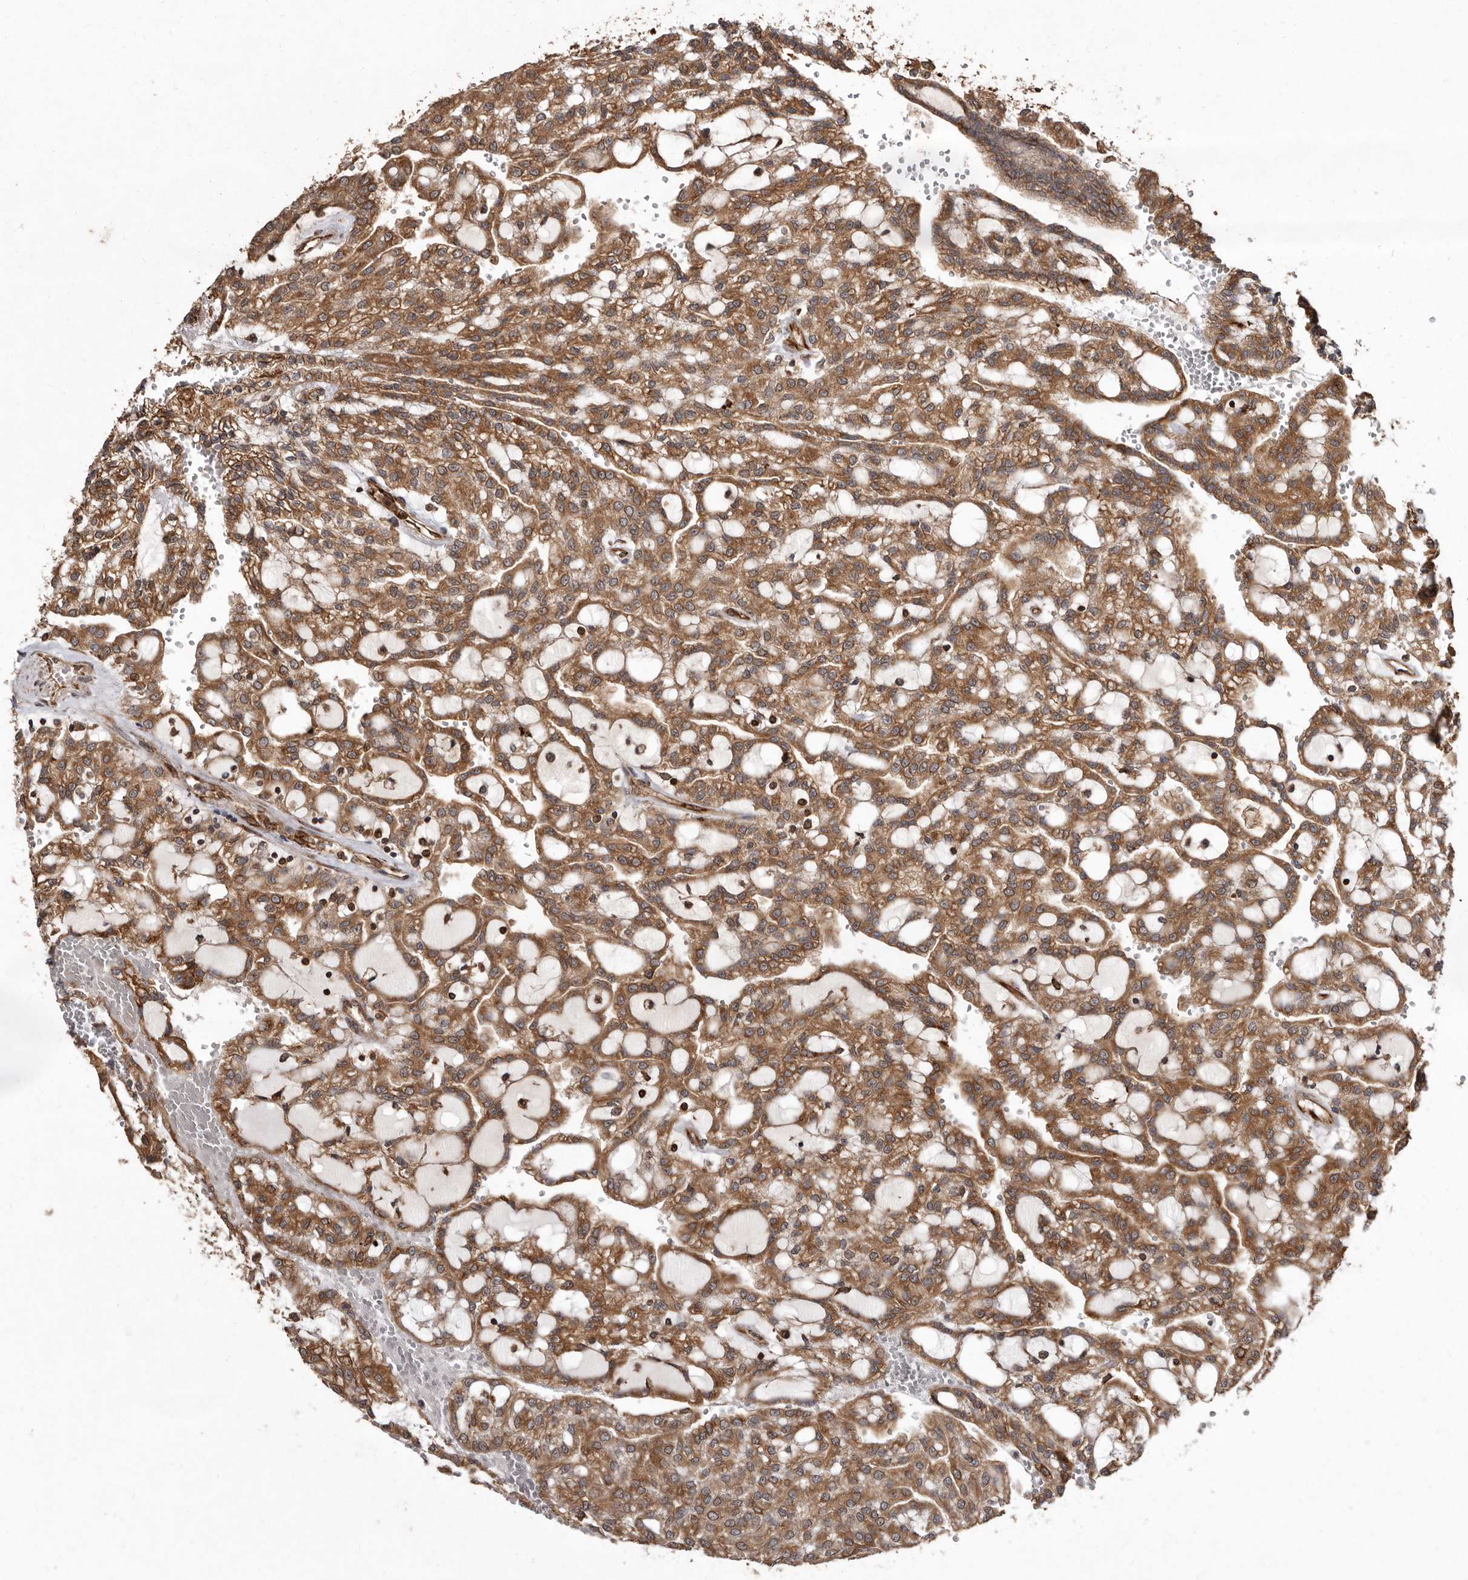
{"staining": {"intensity": "moderate", "quantity": ">75%", "location": "cytoplasmic/membranous"}, "tissue": "renal cancer", "cell_type": "Tumor cells", "image_type": "cancer", "snomed": [{"axis": "morphology", "description": "Adenocarcinoma, NOS"}, {"axis": "topography", "description": "Kidney"}], "caption": "Protein staining of renal cancer tissue displays moderate cytoplasmic/membranous staining in approximately >75% of tumor cells.", "gene": "FLAD1", "patient": {"sex": "male", "age": 63}}